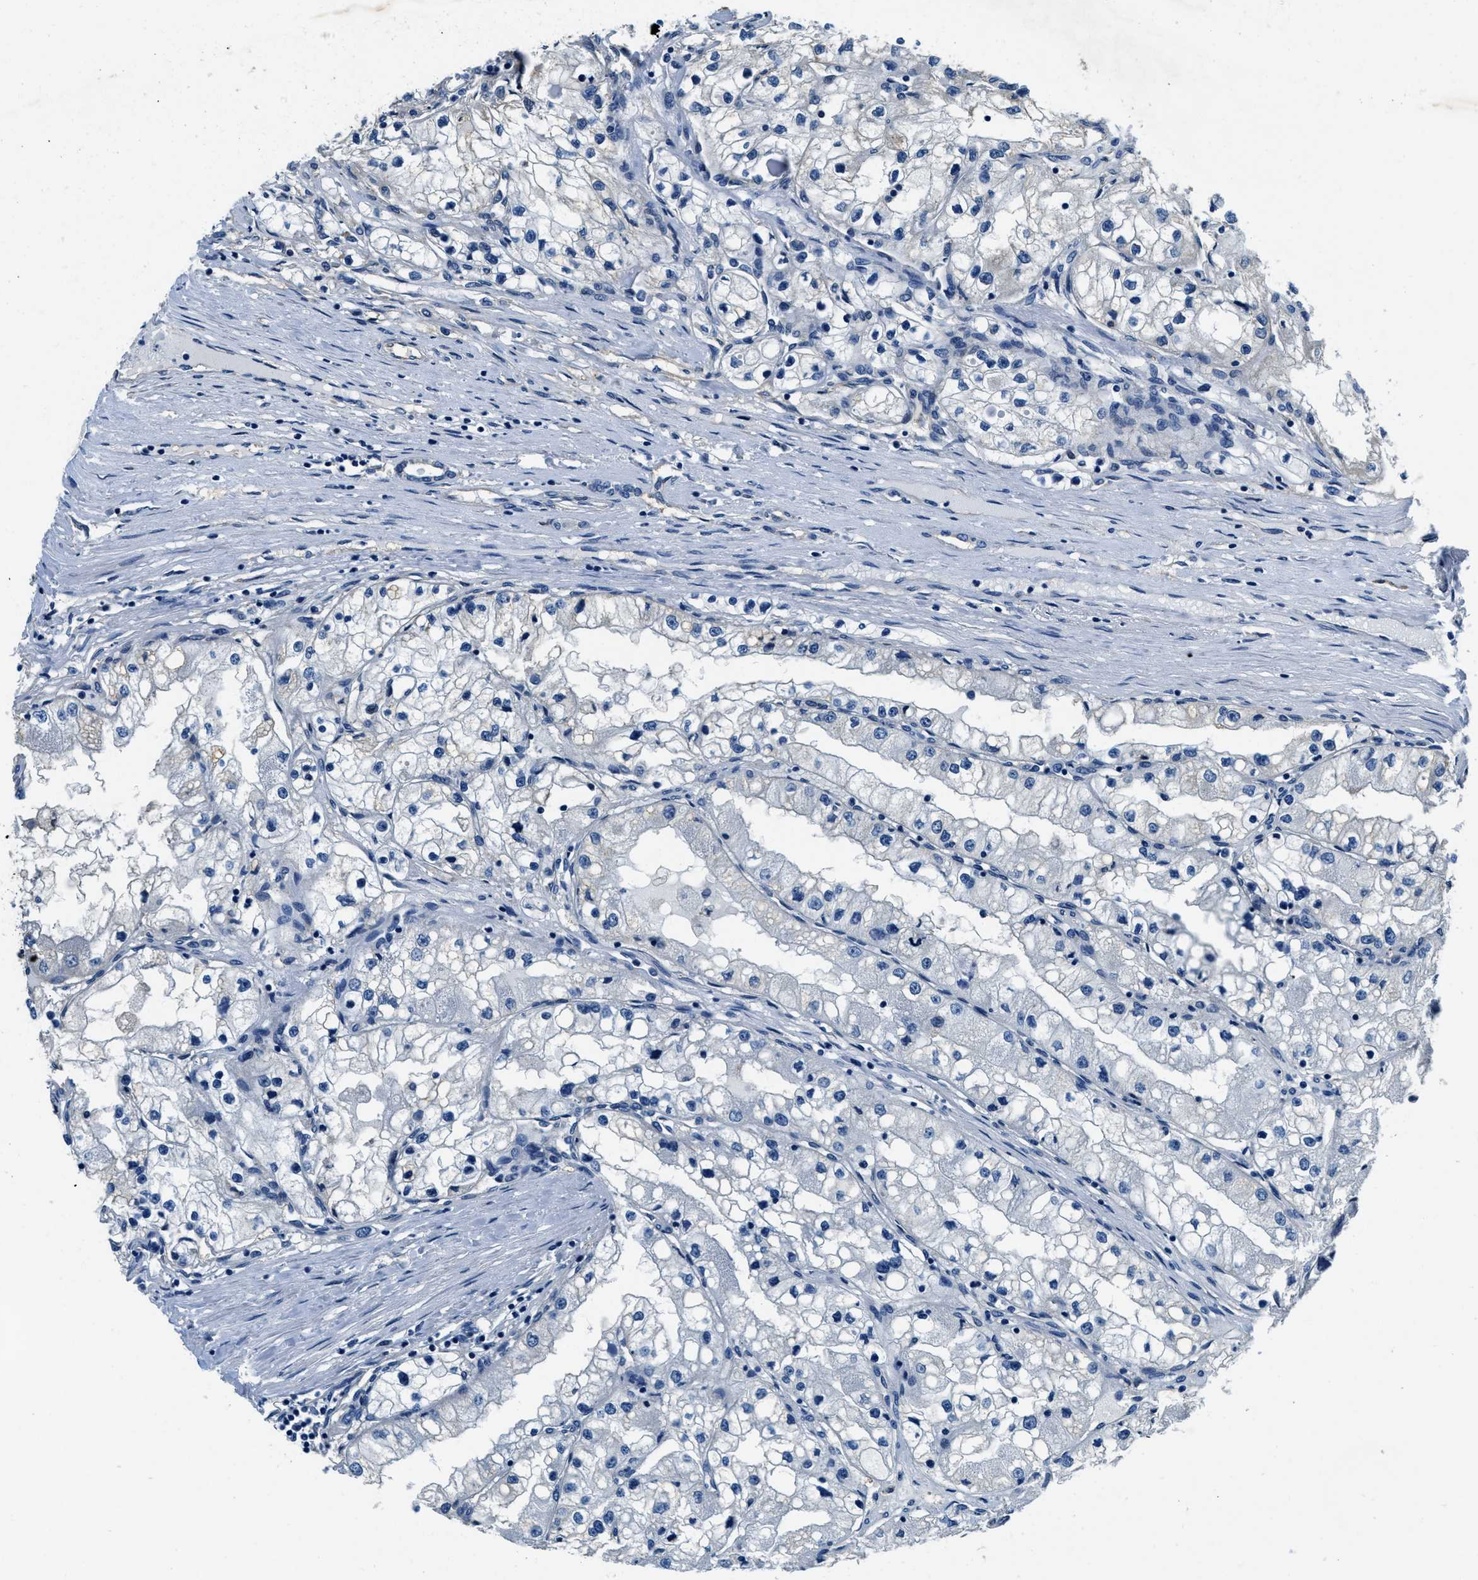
{"staining": {"intensity": "negative", "quantity": "none", "location": "none"}, "tissue": "renal cancer", "cell_type": "Tumor cells", "image_type": "cancer", "snomed": [{"axis": "morphology", "description": "Adenocarcinoma, NOS"}, {"axis": "topography", "description": "Kidney"}], "caption": "An immunohistochemistry (IHC) micrograph of renal cancer is shown. There is no staining in tumor cells of renal cancer.", "gene": "TWF1", "patient": {"sex": "male", "age": 68}}